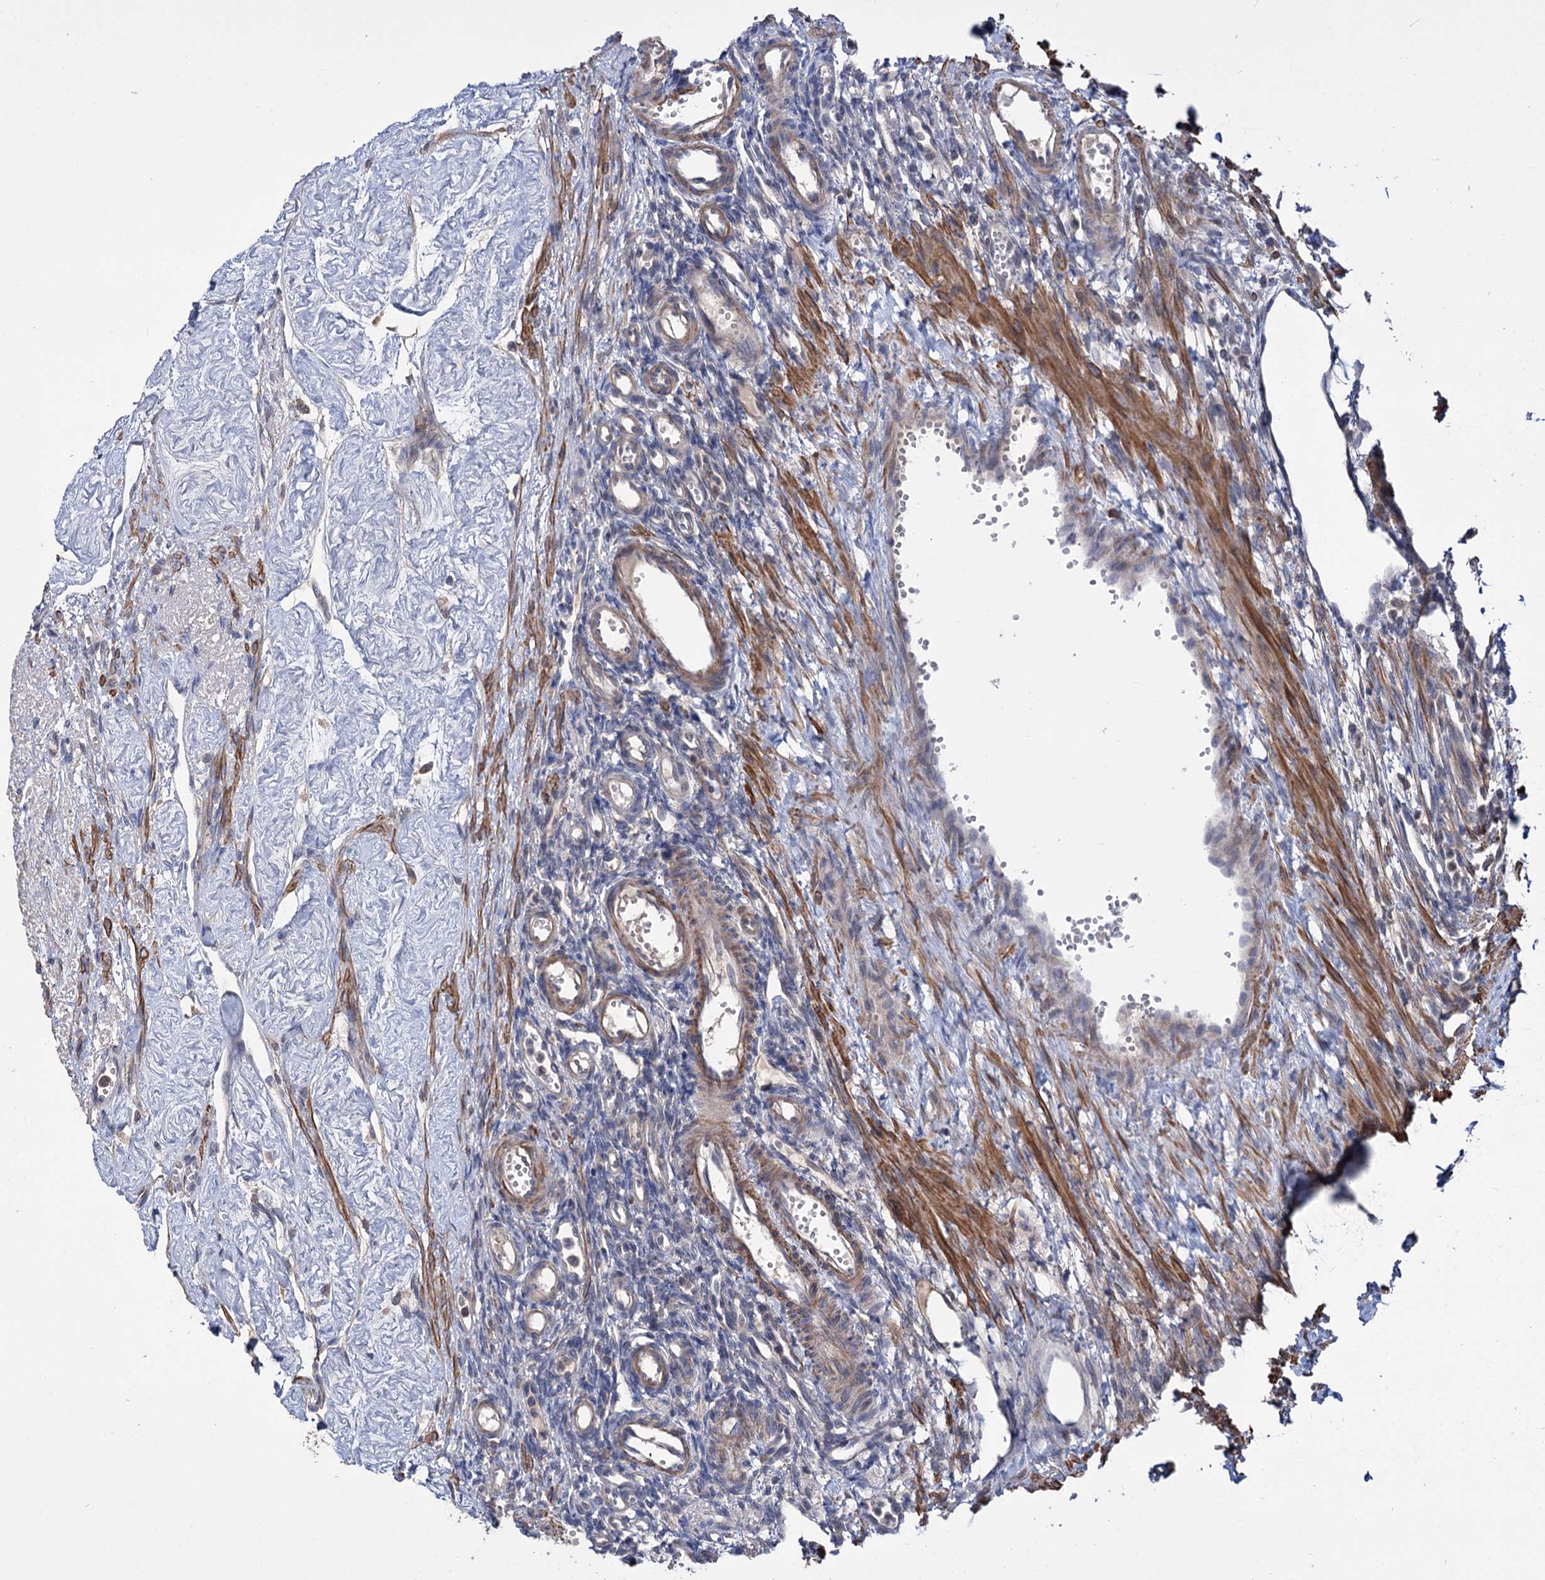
{"staining": {"intensity": "negative", "quantity": "none", "location": "none"}, "tissue": "ovary", "cell_type": "Ovarian stroma cells", "image_type": "normal", "snomed": [{"axis": "morphology", "description": "Normal tissue, NOS"}, {"axis": "morphology", "description": "Cyst, NOS"}, {"axis": "topography", "description": "Ovary"}], "caption": "The IHC photomicrograph has no significant staining in ovarian stroma cells of ovary.", "gene": "CLPB", "patient": {"sex": "female", "age": 33}}